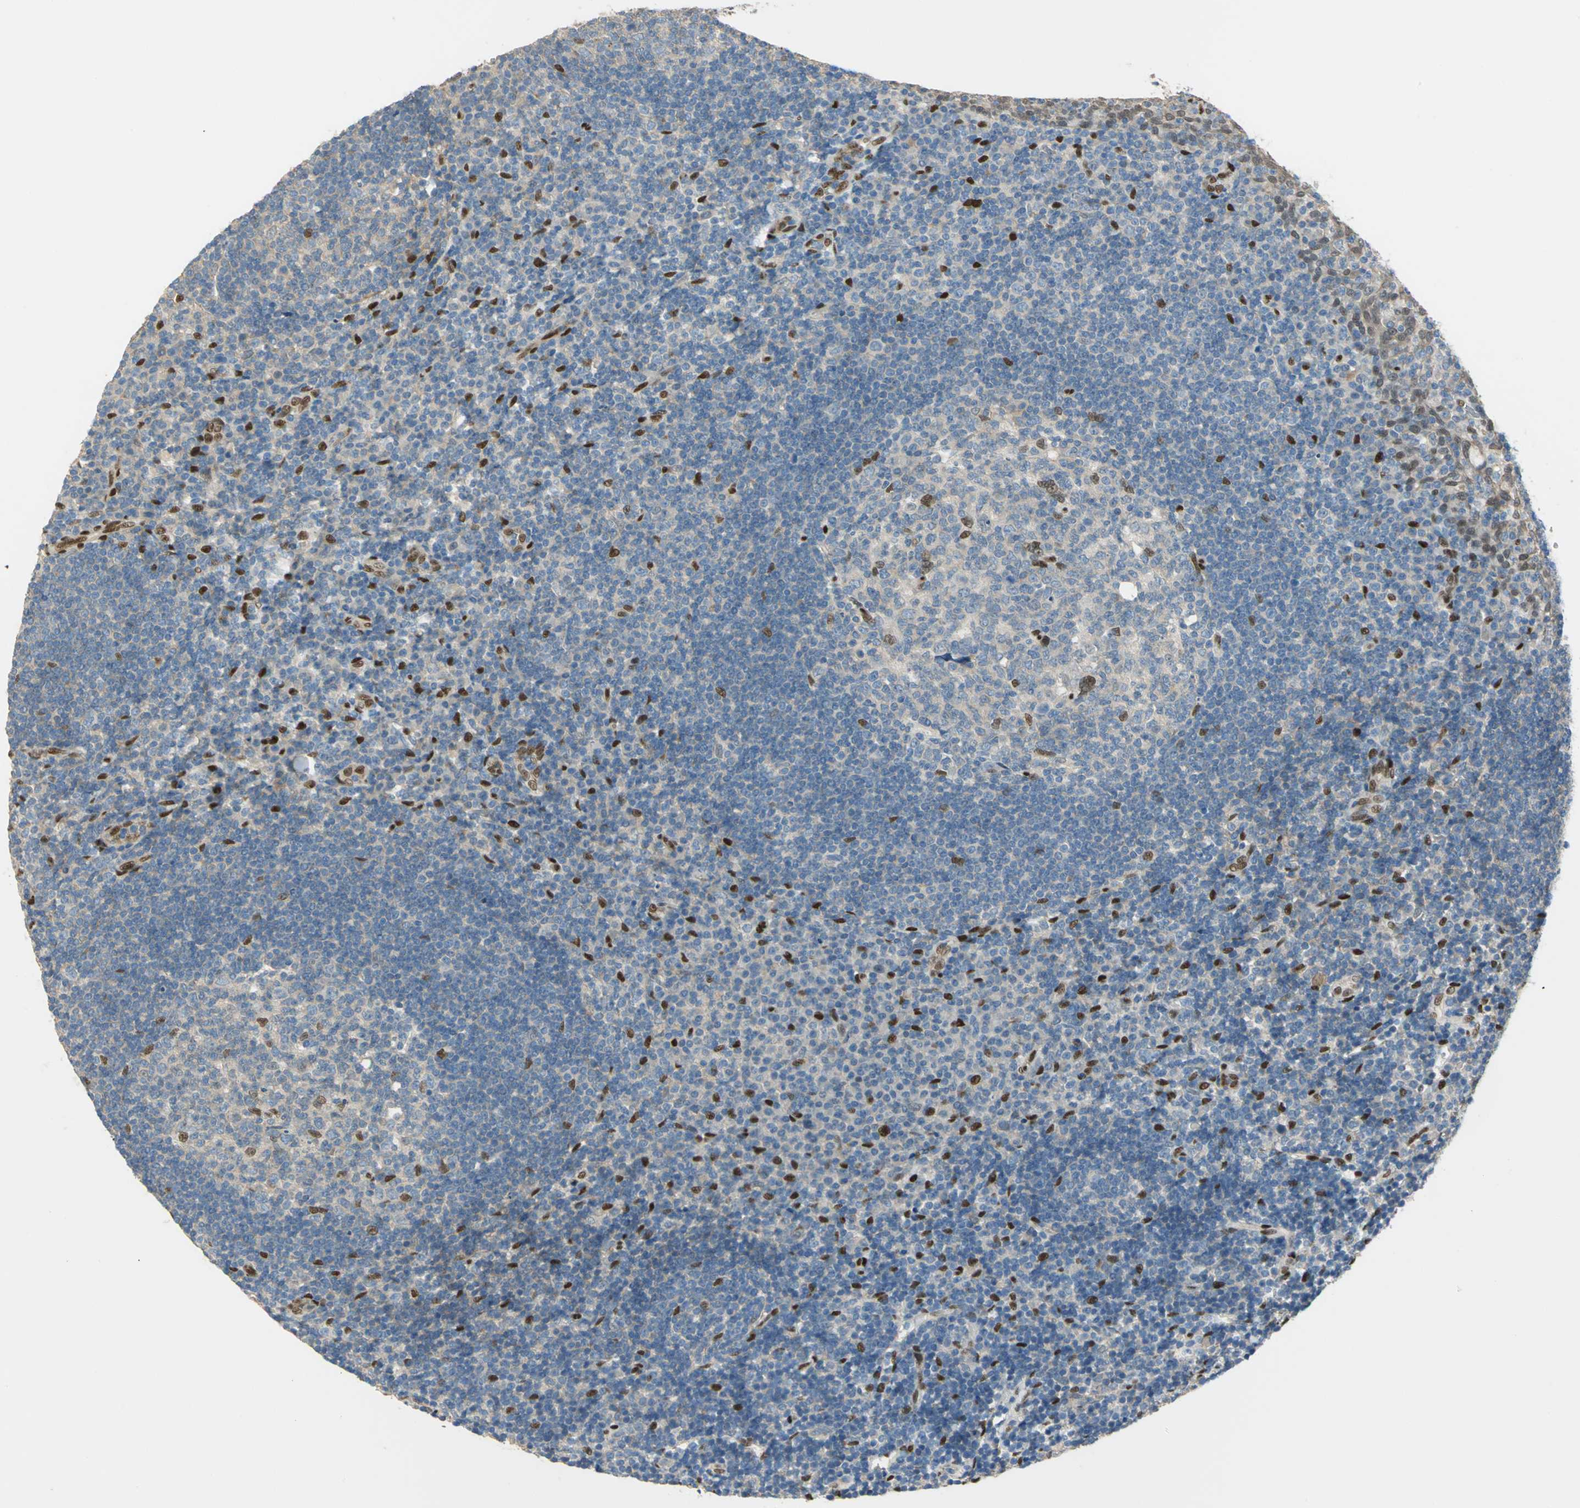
{"staining": {"intensity": "strong", "quantity": "<25%", "location": "nuclear"}, "tissue": "tonsil", "cell_type": "Germinal center cells", "image_type": "normal", "snomed": [{"axis": "morphology", "description": "Normal tissue, NOS"}, {"axis": "topography", "description": "Tonsil"}], "caption": "IHC photomicrograph of normal human tonsil stained for a protein (brown), which exhibits medium levels of strong nuclear staining in approximately <25% of germinal center cells.", "gene": "RBFOX2", "patient": {"sex": "female", "age": 40}}